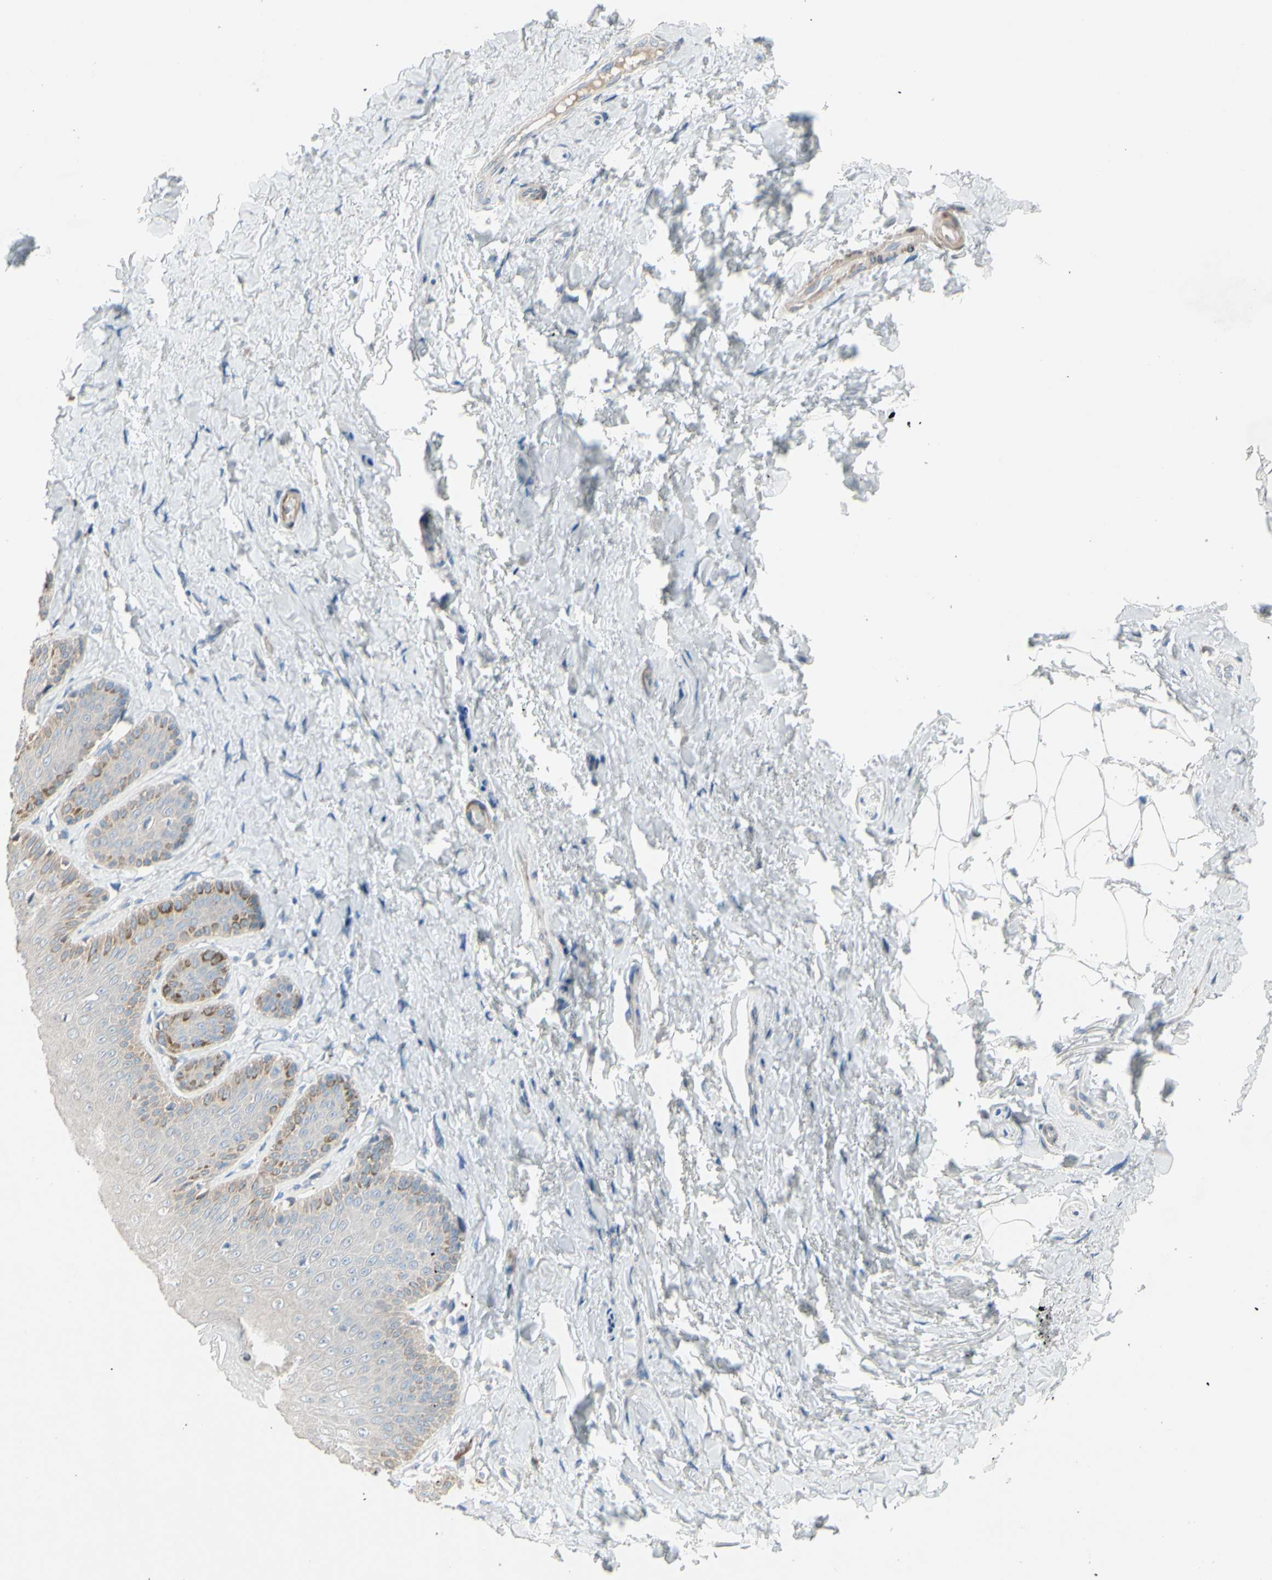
{"staining": {"intensity": "moderate", "quantity": "<25%", "location": "cytoplasmic/membranous"}, "tissue": "skin", "cell_type": "Epidermal cells", "image_type": "normal", "snomed": [{"axis": "morphology", "description": "Normal tissue, NOS"}, {"axis": "topography", "description": "Anal"}], "caption": "DAB (3,3'-diaminobenzidine) immunohistochemical staining of unremarkable human skin reveals moderate cytoplasmic/membranous protein expression in approximately <25% of epidermal cells.", "gene": "MAP2", "patient": {"sex": "male", "age": 69}}